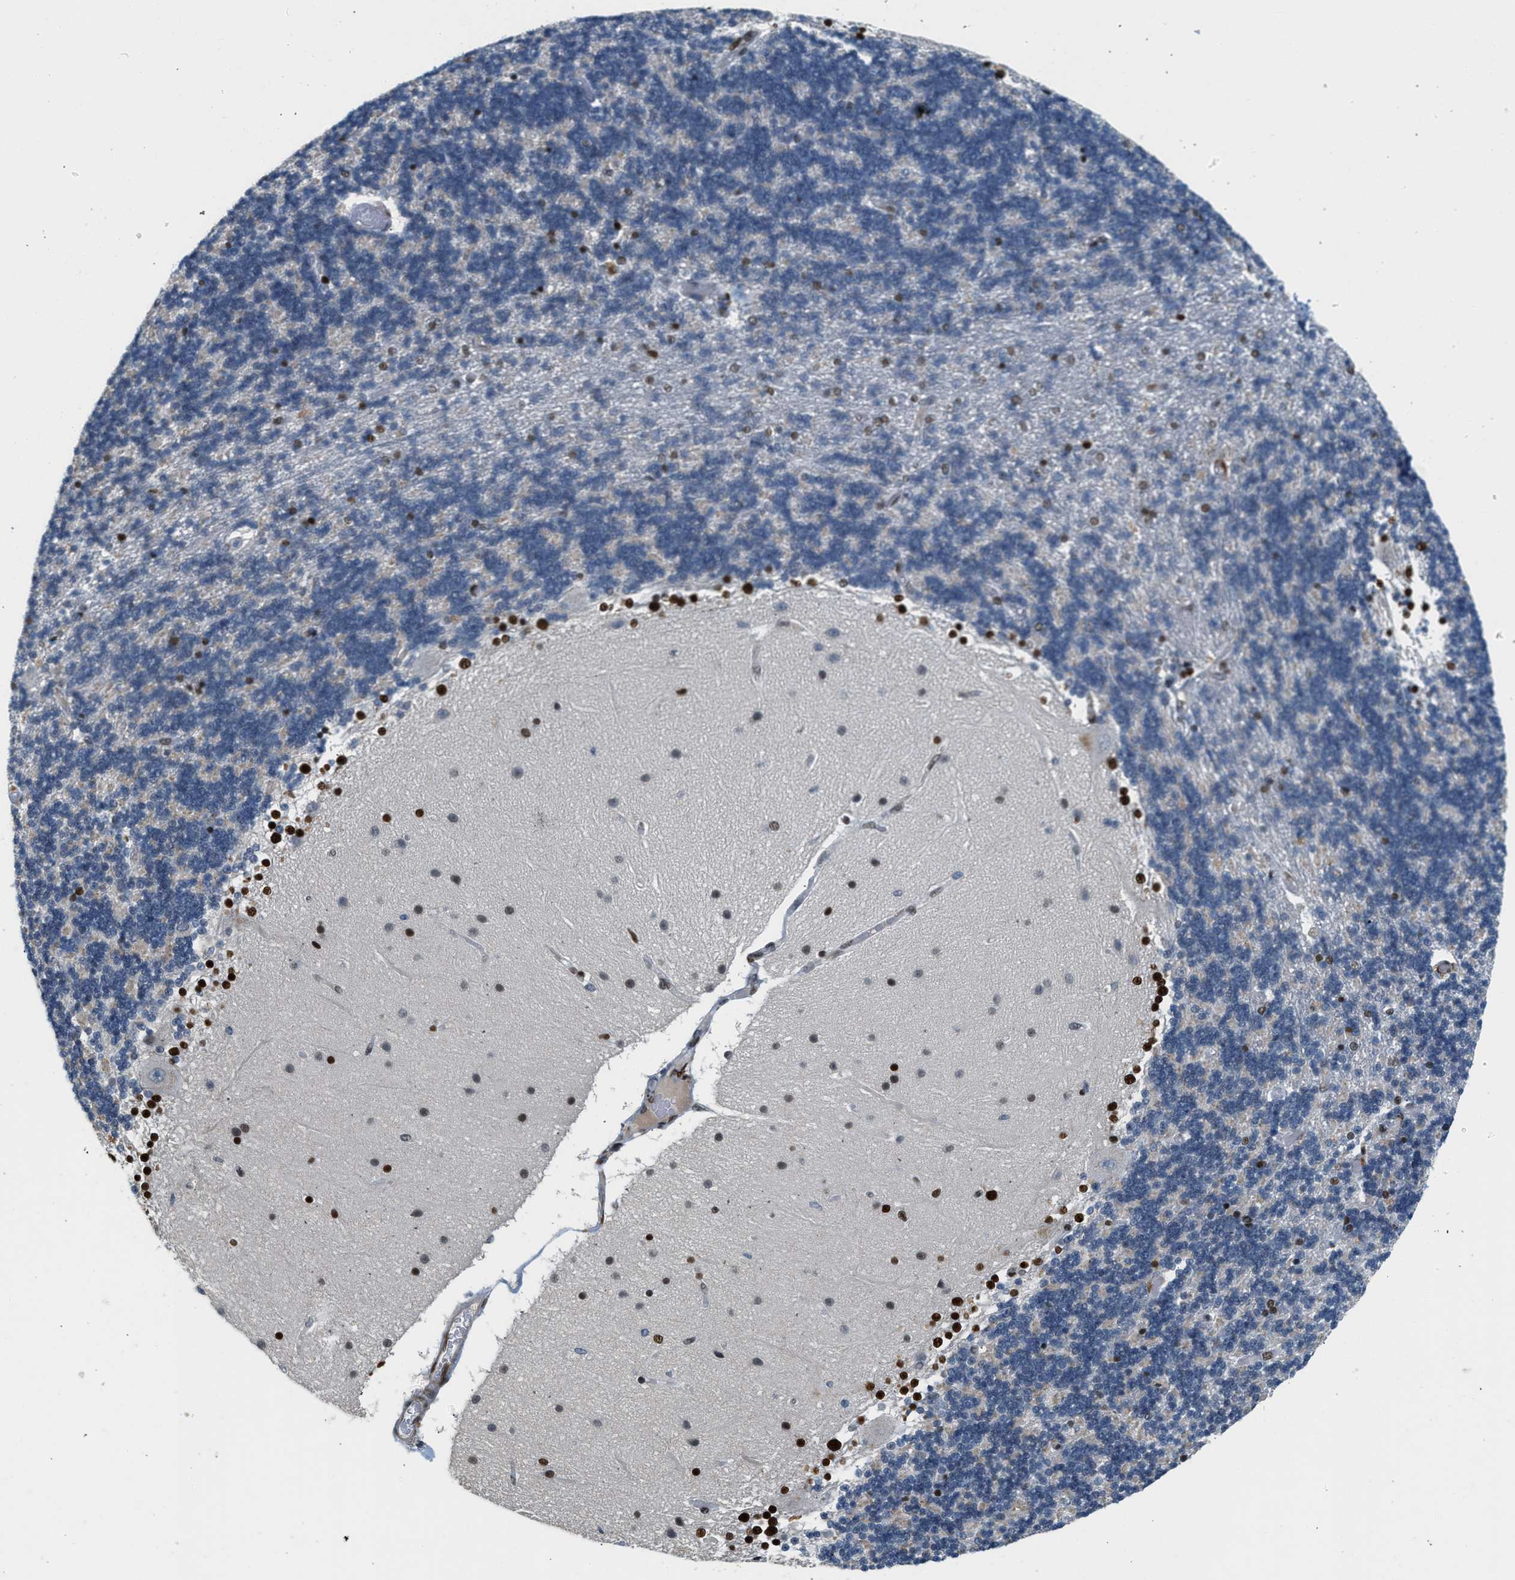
{"staining": {"intensity": "moderate", "quantity": "<25%", "location": "nuclear"}, "tissue": "cerebellum", "cell_type": "Cells in granular layer", "image_type": "normal", "snomed": [{"axis": "morphology", "description": "Normal tissue, NOS"}, {"axis": "topography", "description": "Cerebellum"}], "caption": "Moderate nuclear protein expression is appreciated in about <25% of cells in granular layer in cerebellum.", "gene": "ZBTB20", "patient": {"sex": "female", "age": 54}}